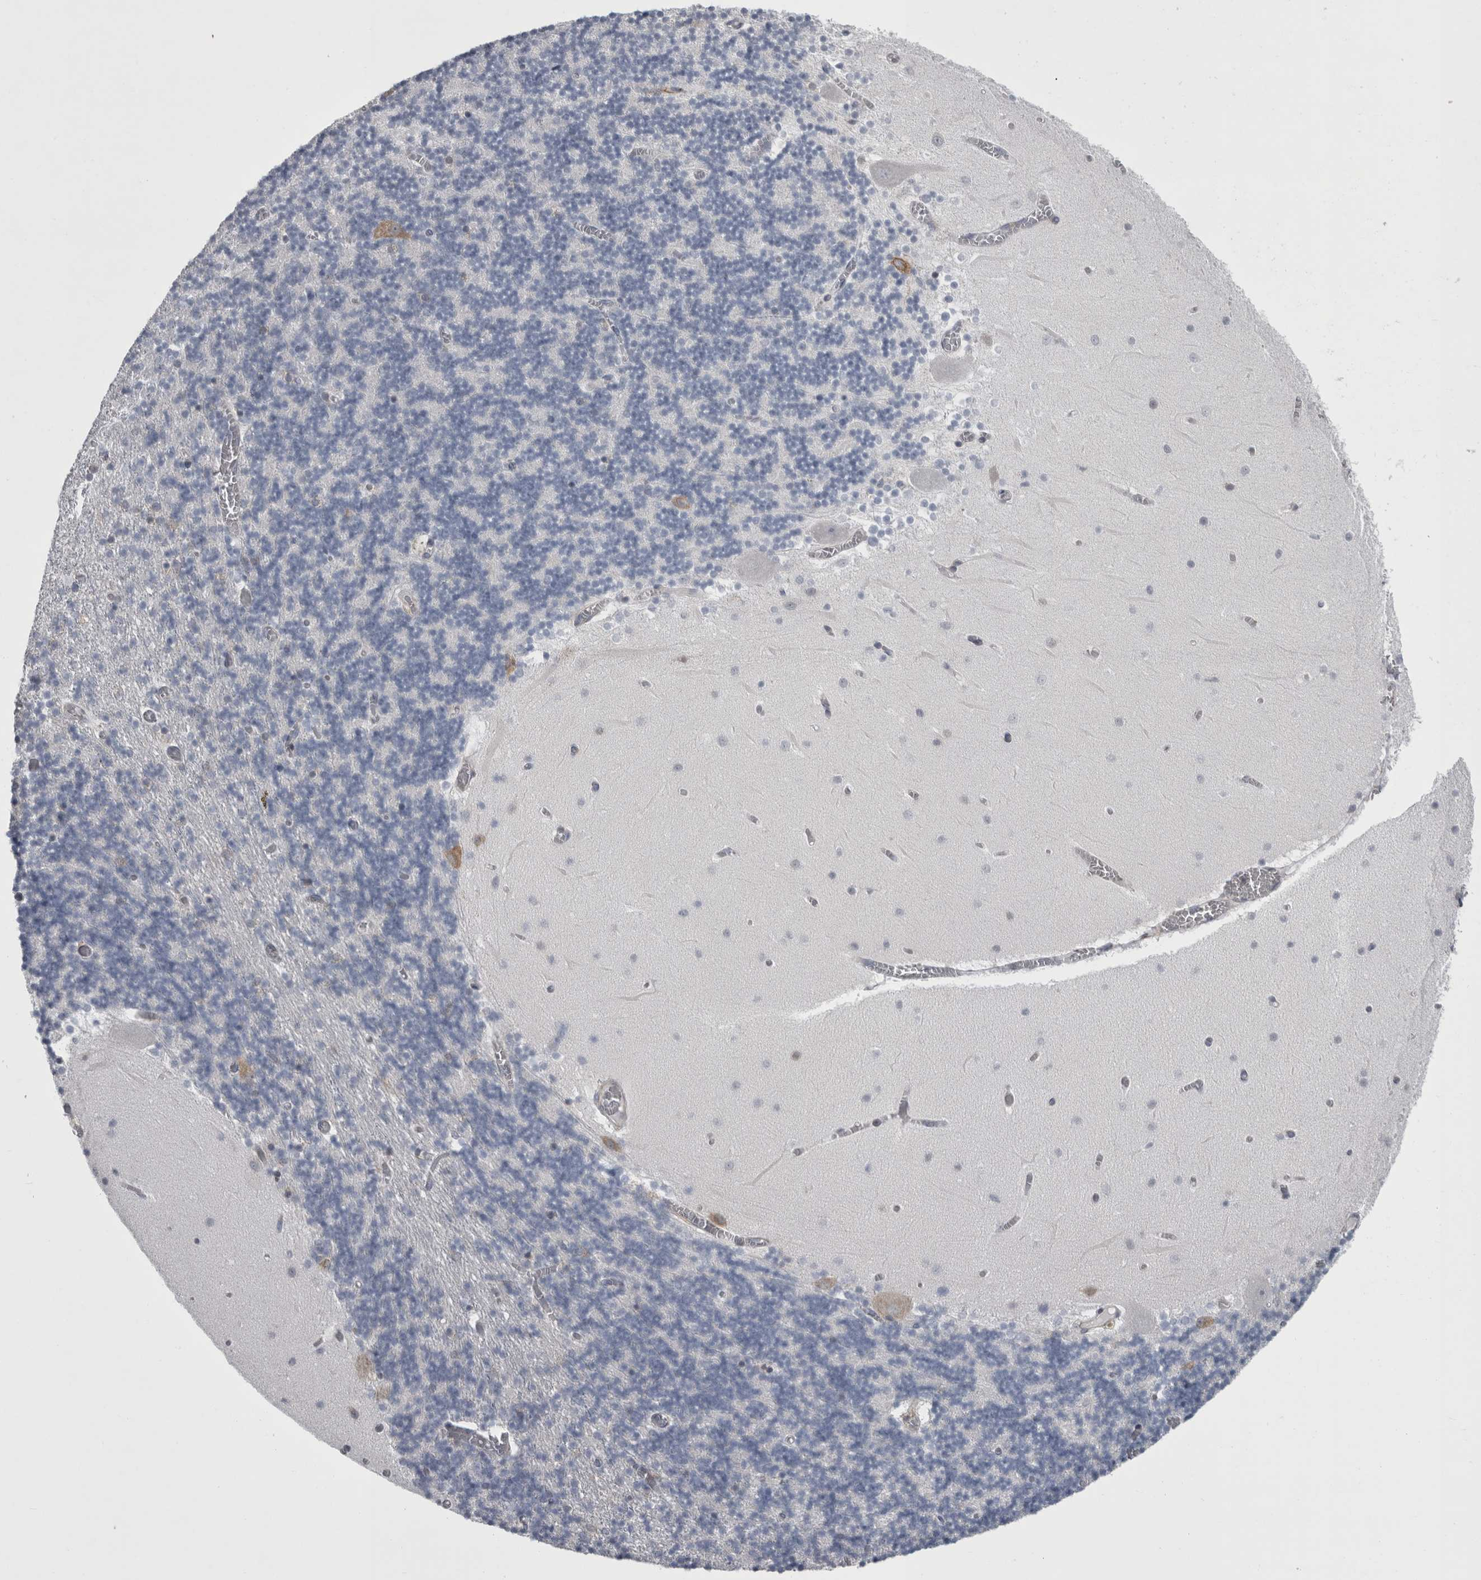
{"staining": {"intensity": "negative", "quantity": "none", "location": "none"}, "tissue": "cerebellum", "cell_type": "Cells in granular layer", "image_type": "normal", "snomed": [{"axis": "morphology", "description": "Normal tissue, NOS"}, {"axis": "topography", "description": "Cerebellum"}], "caption": "Image shows no significant protein expression in cells in granular layer of unremarkable cerebellum. Nuclei are stained in blue.", "gene": "PRRC2C", "patient": {"sex": "female", "age": 28}}